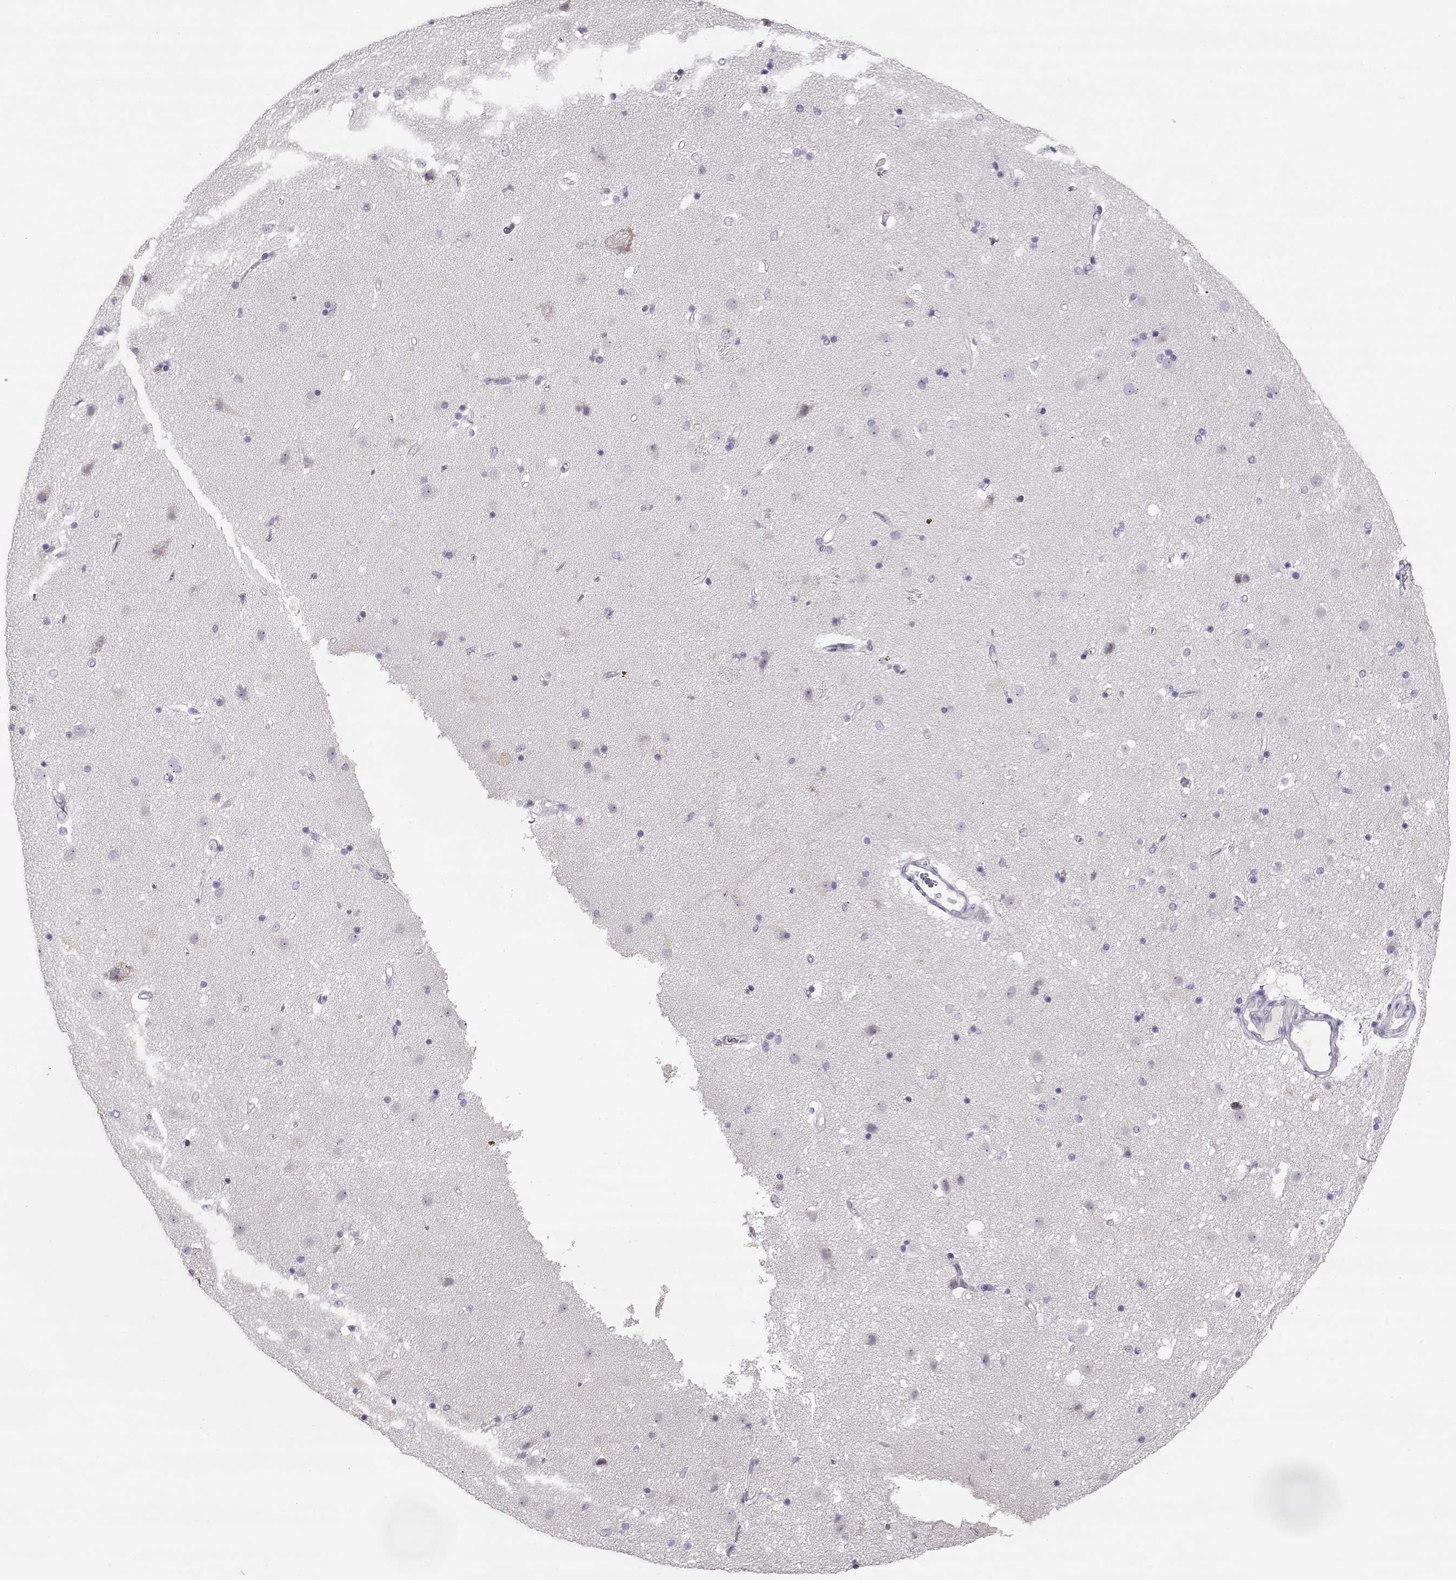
{"staining": {"intensity": "negative", "quantity": "none", "location": "none"}, "tissue": "caudate", "cell_type": "Glial cells", "image_type": "normal", "snomed": [{"axis": "morphology", "description": "Normal tissue, NOS"}, {"axis": "topography", "description": "Lateral ventricle wall"}], "caption": "Immunohistochemistry micrograph of normal human caudate stained for a protein (brown), which exhibits no expression in glial cells.", "gene": "GLIPR1L2", "patient": {"sex": "female", "age": 71}}